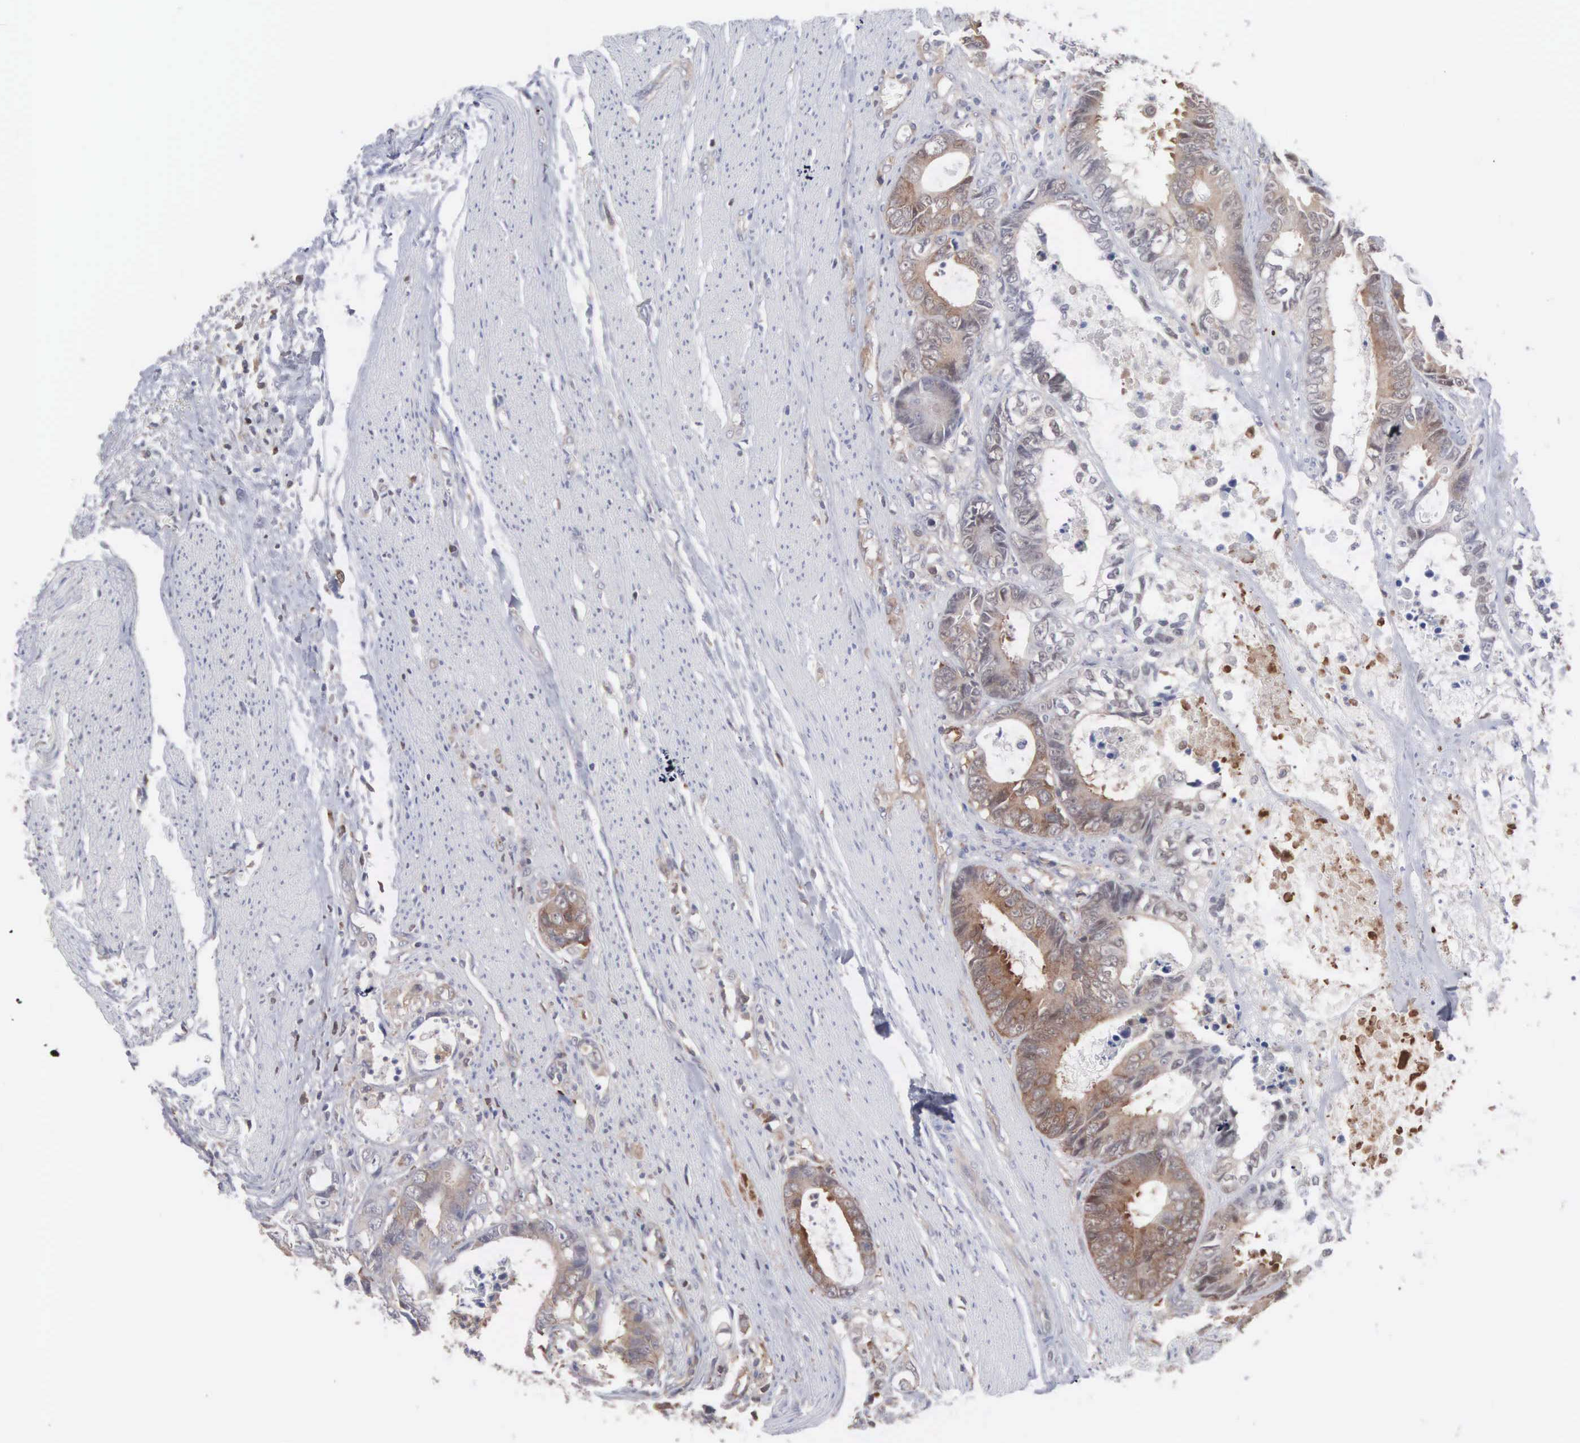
{"staining": {"intensity": "moderate", "quantity": "25%-75%", "location": "cytoplasmic/membranous"}, "tissue": "colorectal cancer", "cell_type": "Tumor cells", "image_type": "cancer", "snomed": [{"axis": "morphology", "description": "Adenocarcinoma, NOS"}, {"axis": "topography", "description": "Rectum"}], "caption": "Colorectal adenocarcinoma stained for a protein displays moderate cytoplasmic/membranous positivity in tumor cells.", "gene": "MTHFD1", "patient": {"sex": "female", "age": 98}}